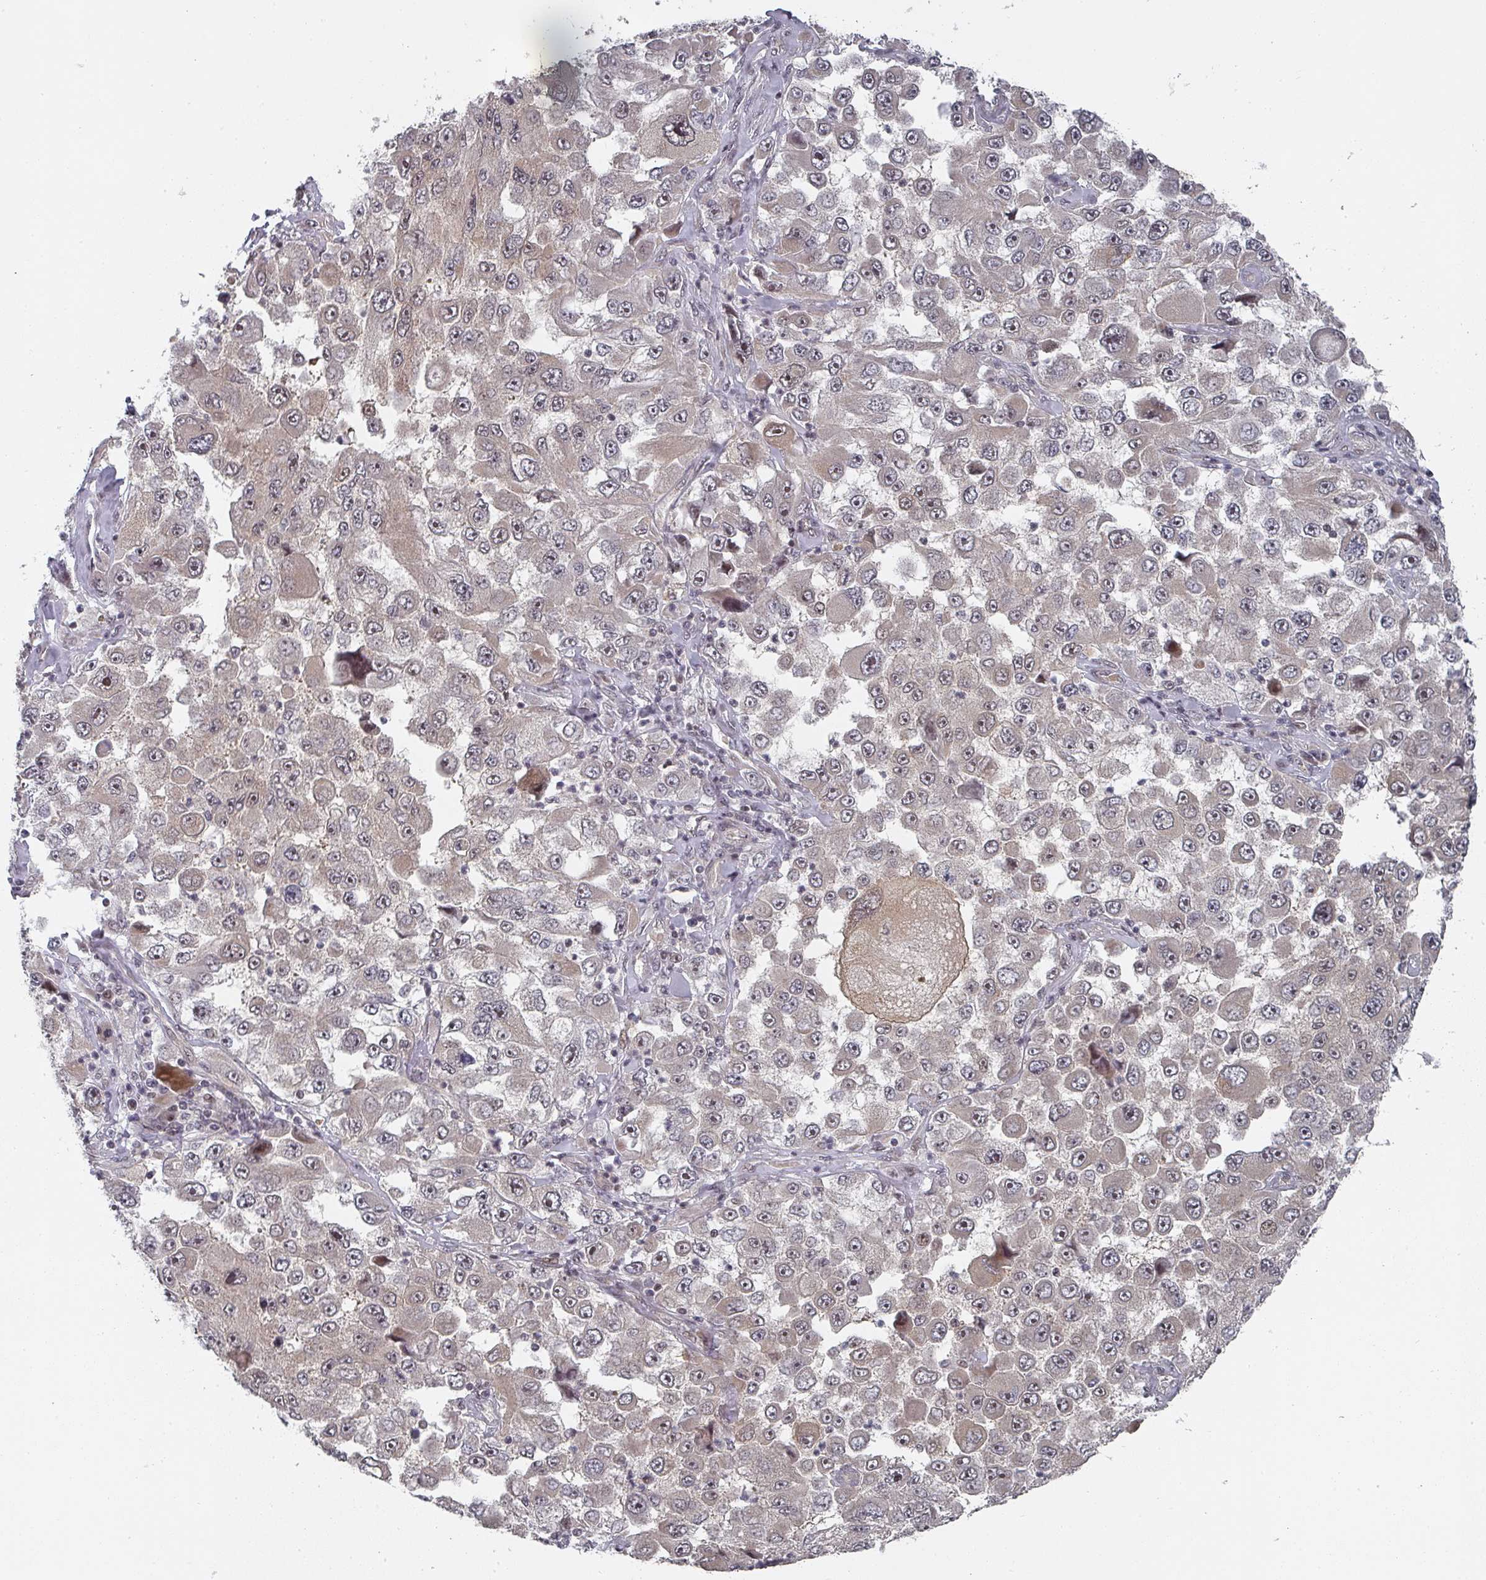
{"staining": {"intensity": "moderate", "quantity": ">75%", "location": "nuclear"}, "tissue": "melanoma", "cell_type": "Tumor cells", "image_type": "cancer", "snomed": [{"axis": "morphology", "description": "Malignant melanoma, Metastatic site"}, {"axis": "topography", "description": "Lymph node"}], "caption": "IHC (DAB) staining of malignant melanoma (metastatic site) demonstrates moderate nuclear protein staining in approximately >75% of tumor cells. Nuclei are stained in blue.", "gene": "KIF1C", "patient": {"sex": "male", "age": 62}}